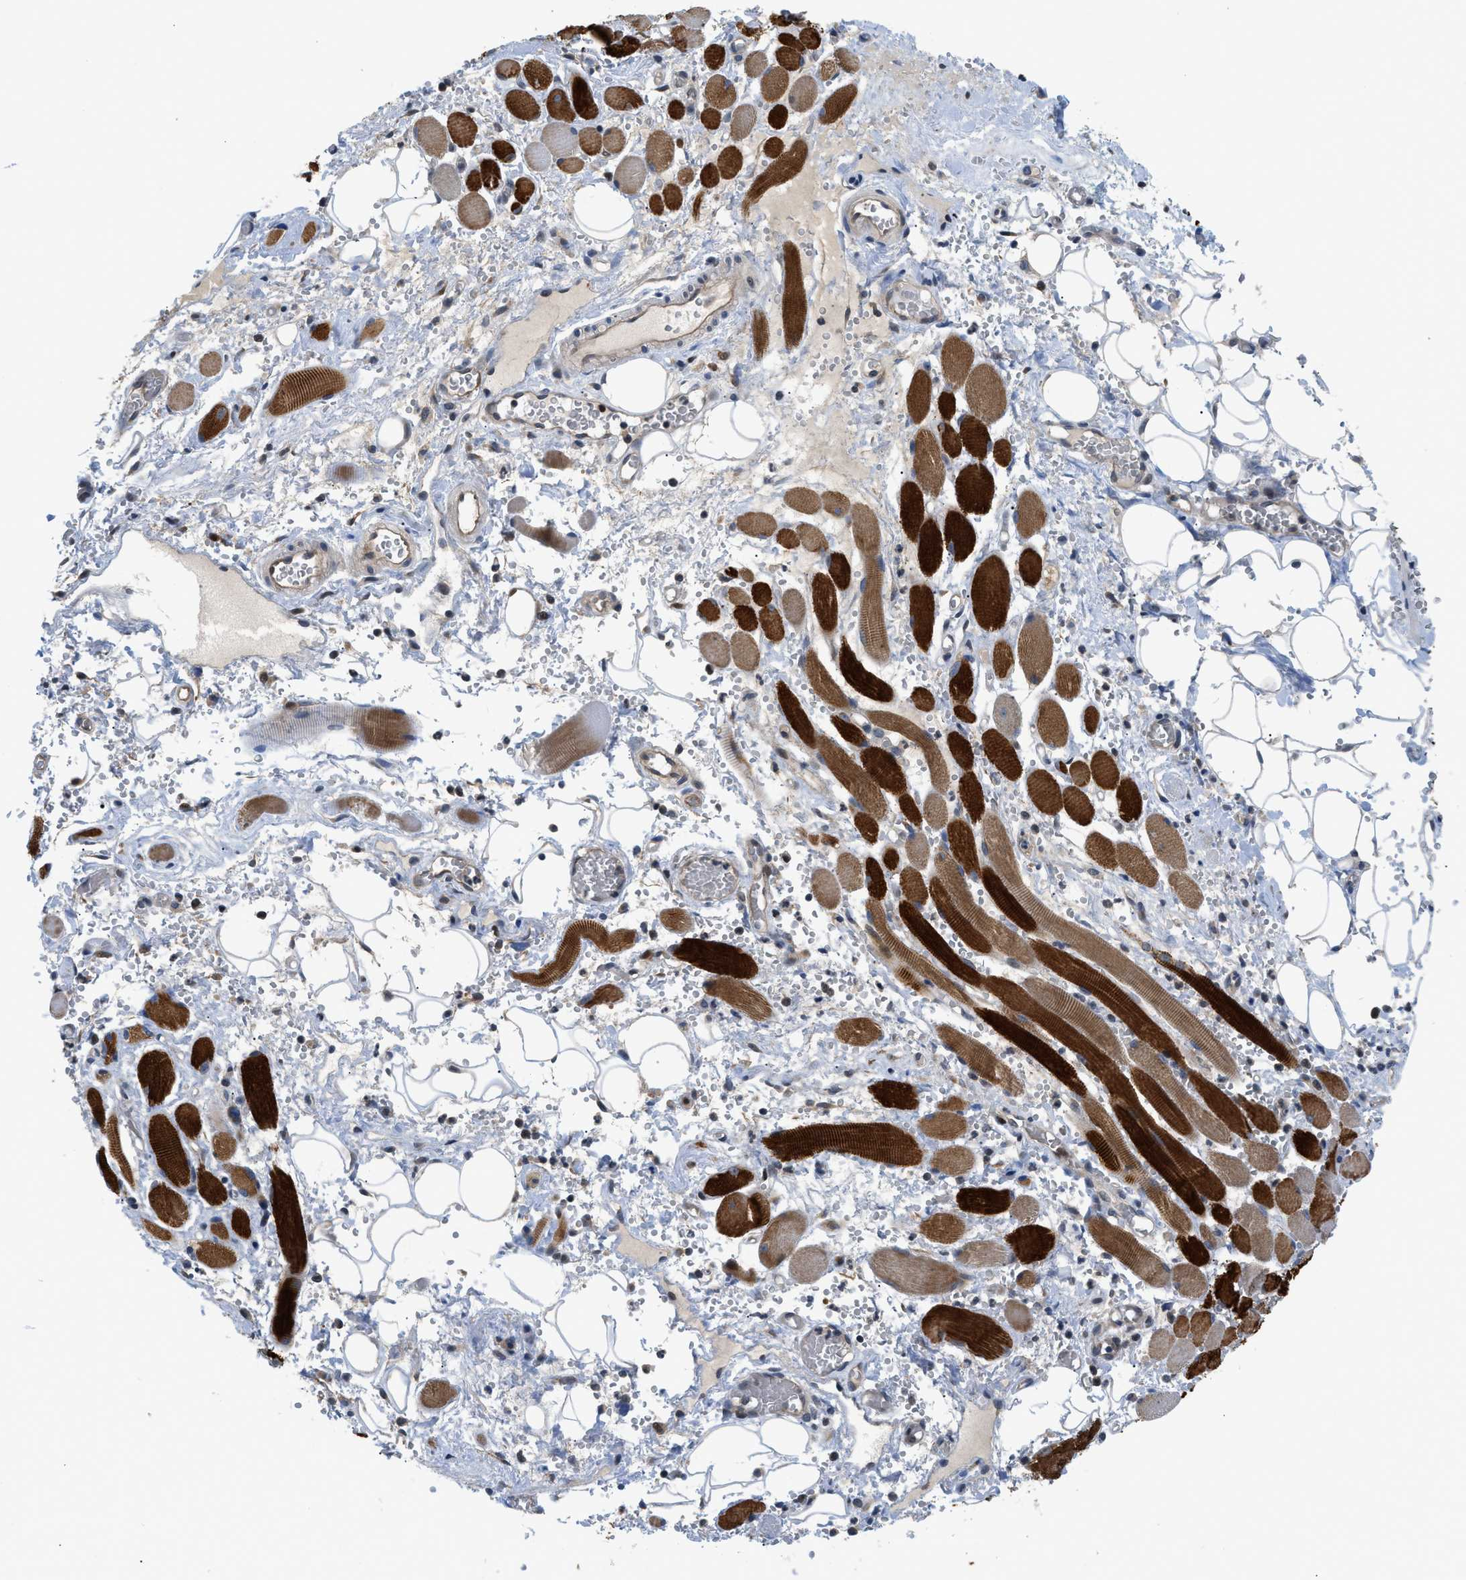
{"staining": {"intensity": "weak", "quantity": "25%-75%", "location": "cytoplasmic/membranous"}, "tissue": "adipose tissue", "cell_type": "Adipocytes", "image_type": "normal", "snomed": [{"axis": "morphology", "description": "Squamous cell carcinoma, NOS"}, {"axis": "topography", "description": "Oral tissue"}, {"axis": "topography", "description": "Head-Neck"}], "caption": "Immunohistochemistry histopathology image of unremarkable adipose tissue: adipose tissue stained using IHC exhibits low levels of weak protein expression localized specifically in the cytoplasmic/membranous of adipocytes, appearing as a cytoplasmic/membranous brown color.", "gene": "TRAK2", "patient": {"sex": "female", "age": 50}}